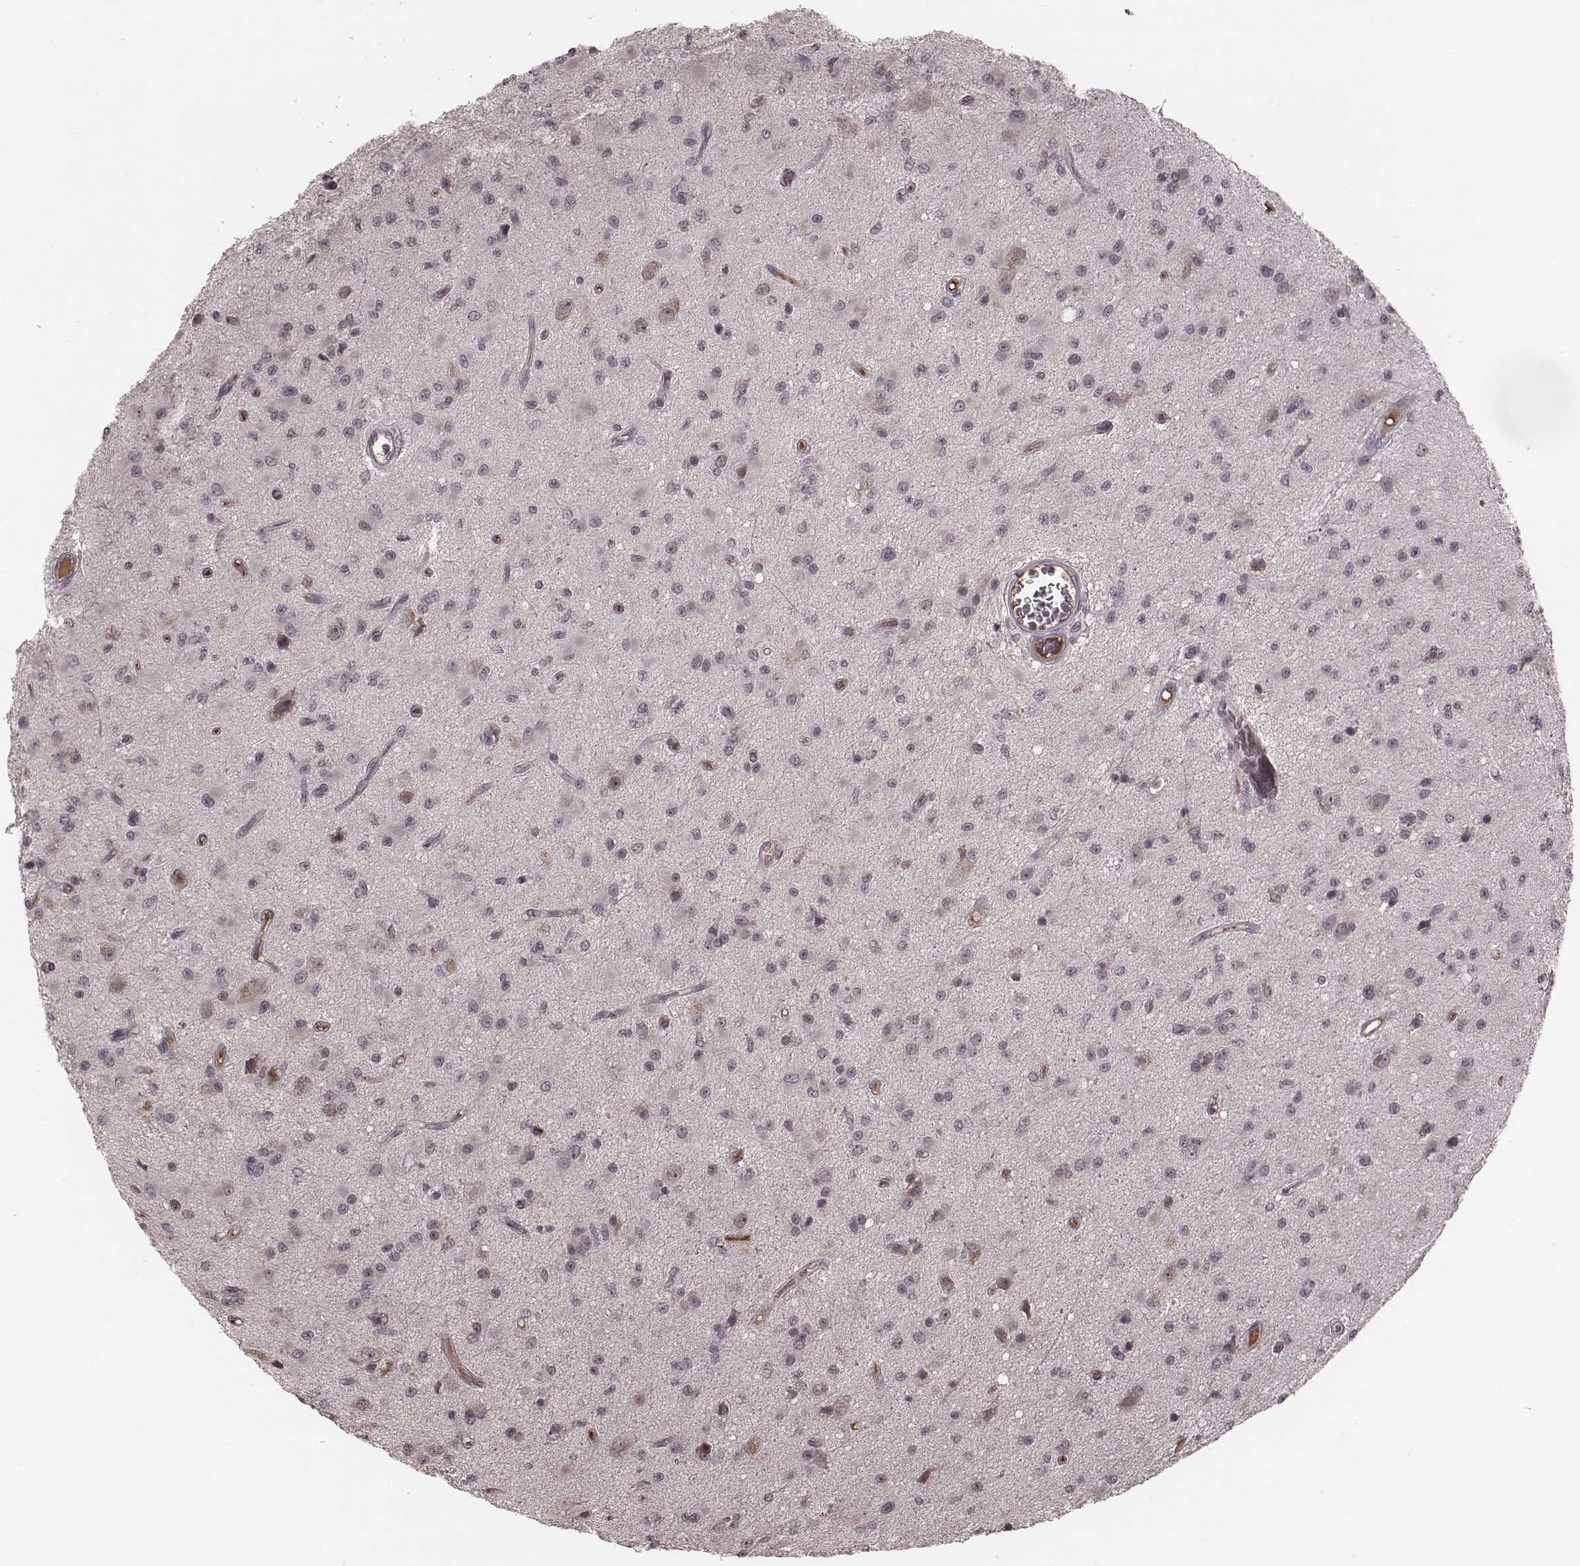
{"staining": {"intensity": "negative", "quantity": "none", "location": "none"}, "tissue": "glioma", "cell_type": "Tumor cells", "image_type": "cancer", "snomed": [{"axis": "morphology", "description": "Glioma, malignant, Low grade"}, {"axis": "topography", "description": "Brain"}], "caption": "The immunohistochemistry (IHC) histopathology image has no significant staining in tumor cells of glioma tissue.", "gene": "IL5", "patient": {"sex": "female", "age": 45}}